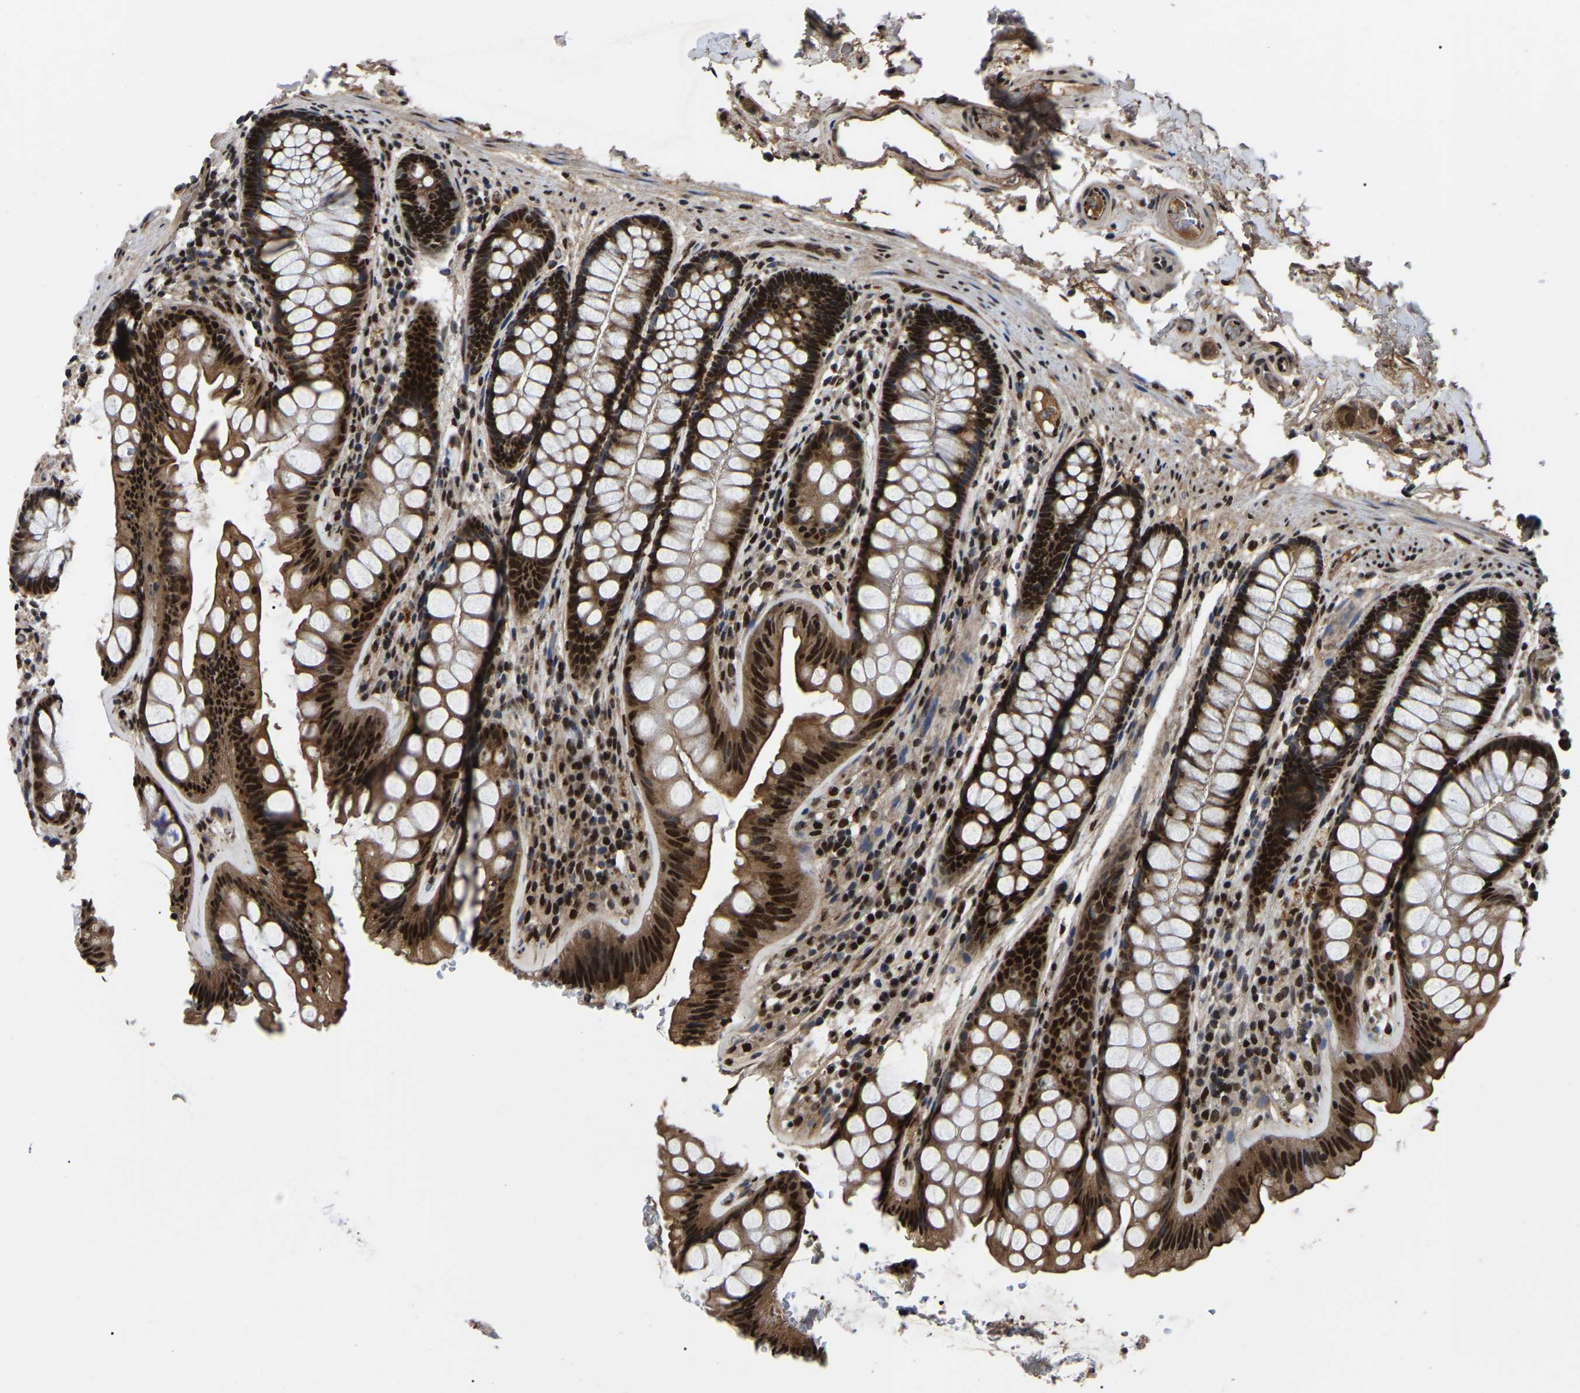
{"staining": {"intensity": "moderate", "quantity": ">75%", "location": "cytoplasmic/membranous,nuclear"}, "tissue": "colon", "cell_type": "Endothelial cells", "image_type": "normal", "snomed": [{"axis": "morphology", "description": "Normal tissue, NOS"}, {"axis": "topography", "description": "Colon"}], "caption": "A micrograph of human colon stained for a protein reveals moderate cytoplasmic/membranous,nuclear brown staining in endothelial cells. Immunohistochemistry stains the protein in brown and the nuclei are stained blue.", "gene": "TRIM35", "patient": {"sex": "female", "age": 56}}